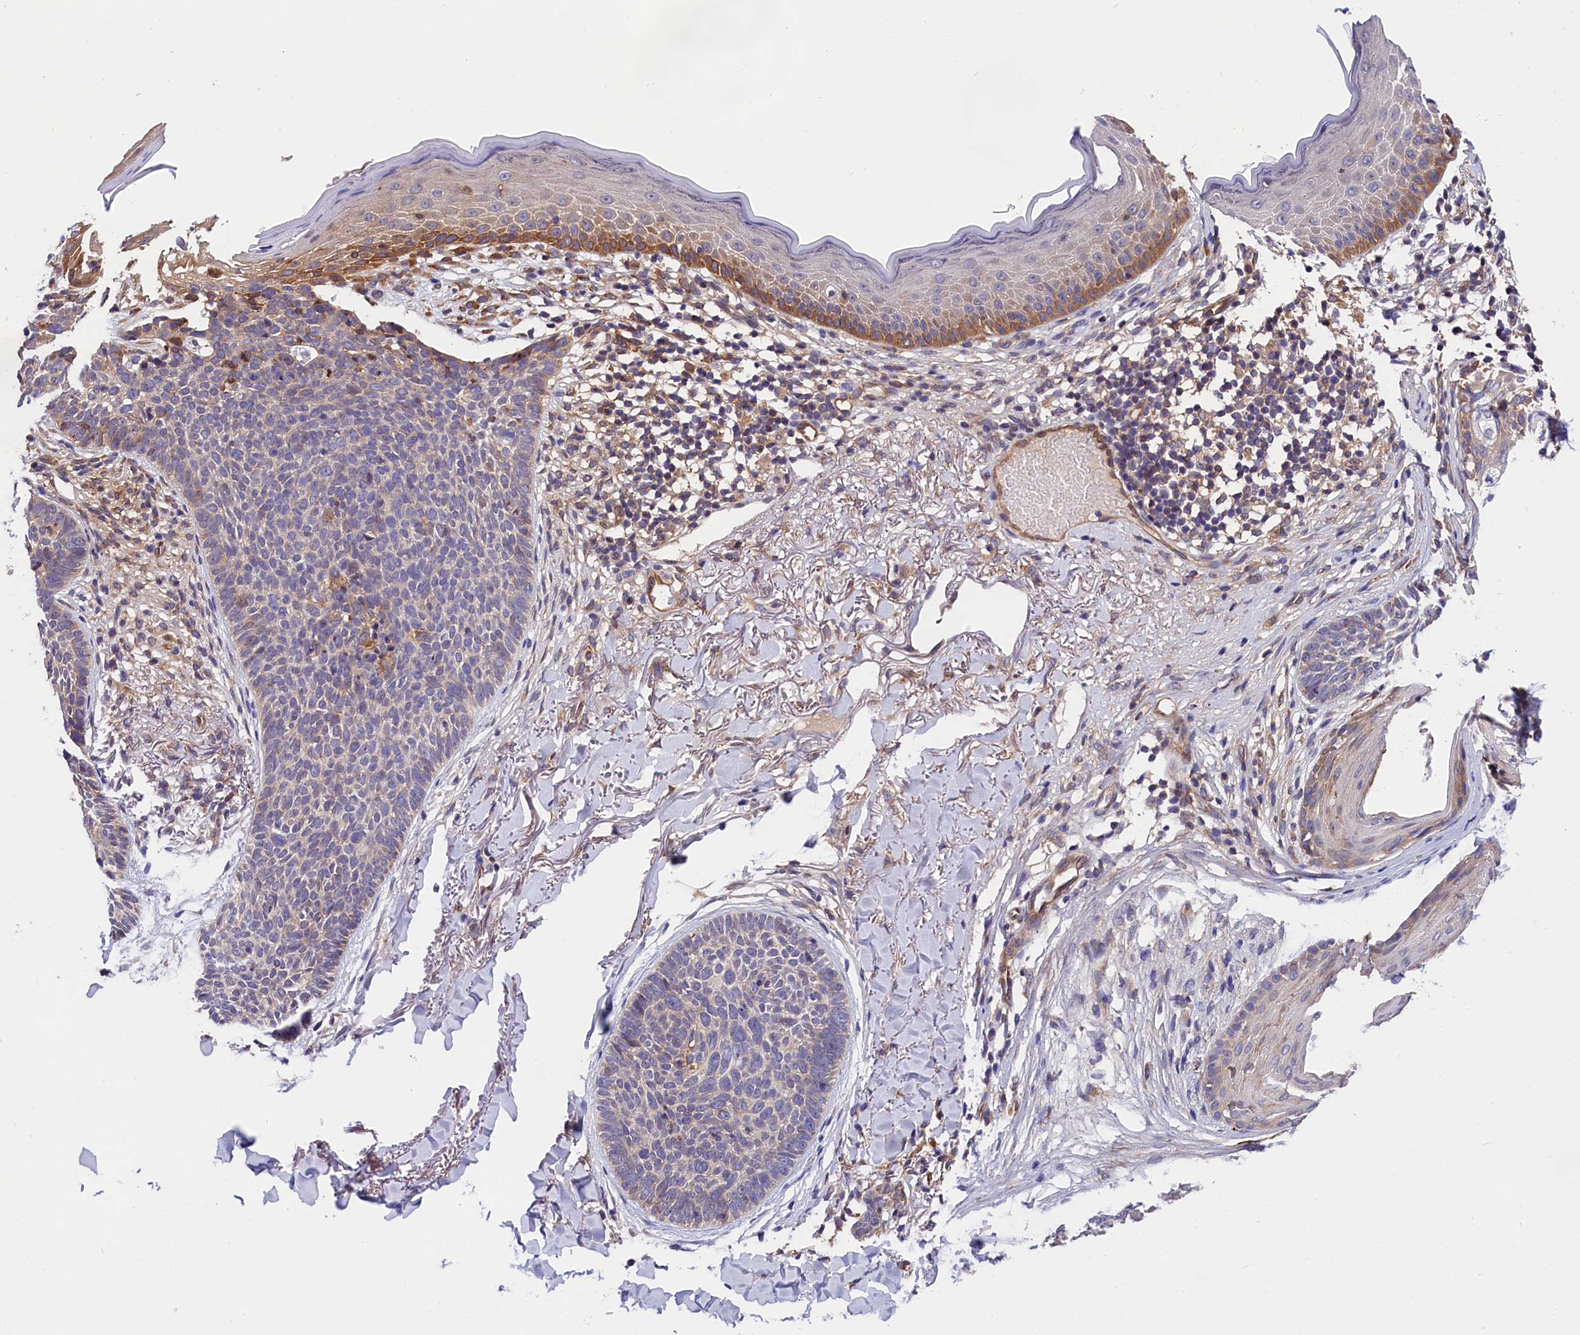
{"staining": {"intensity": "negative", "quantity": "none", "location": "none"}, "tissue": "skin cancer", "cell_type": "Tumor cells", "image_type": "cancer", "snomed": [{"axis": "morphology", "description": "Basal cell carcinoma"}, {"axis": "topography", "description": "Skin"}], "caption": "Basal cell carcinoma (skin) was stained to show a protein in brown. There is no significant staining in tumor cells. The staining was performed using DAB (3,3'-diaminobenzidine) to visualize the protein expression in brown, while the nuclei were stained in blue with hematoxylin (Magnification: 20x).", "gene": "OAS3", "patient": {"sex": "female", "age": 70}}